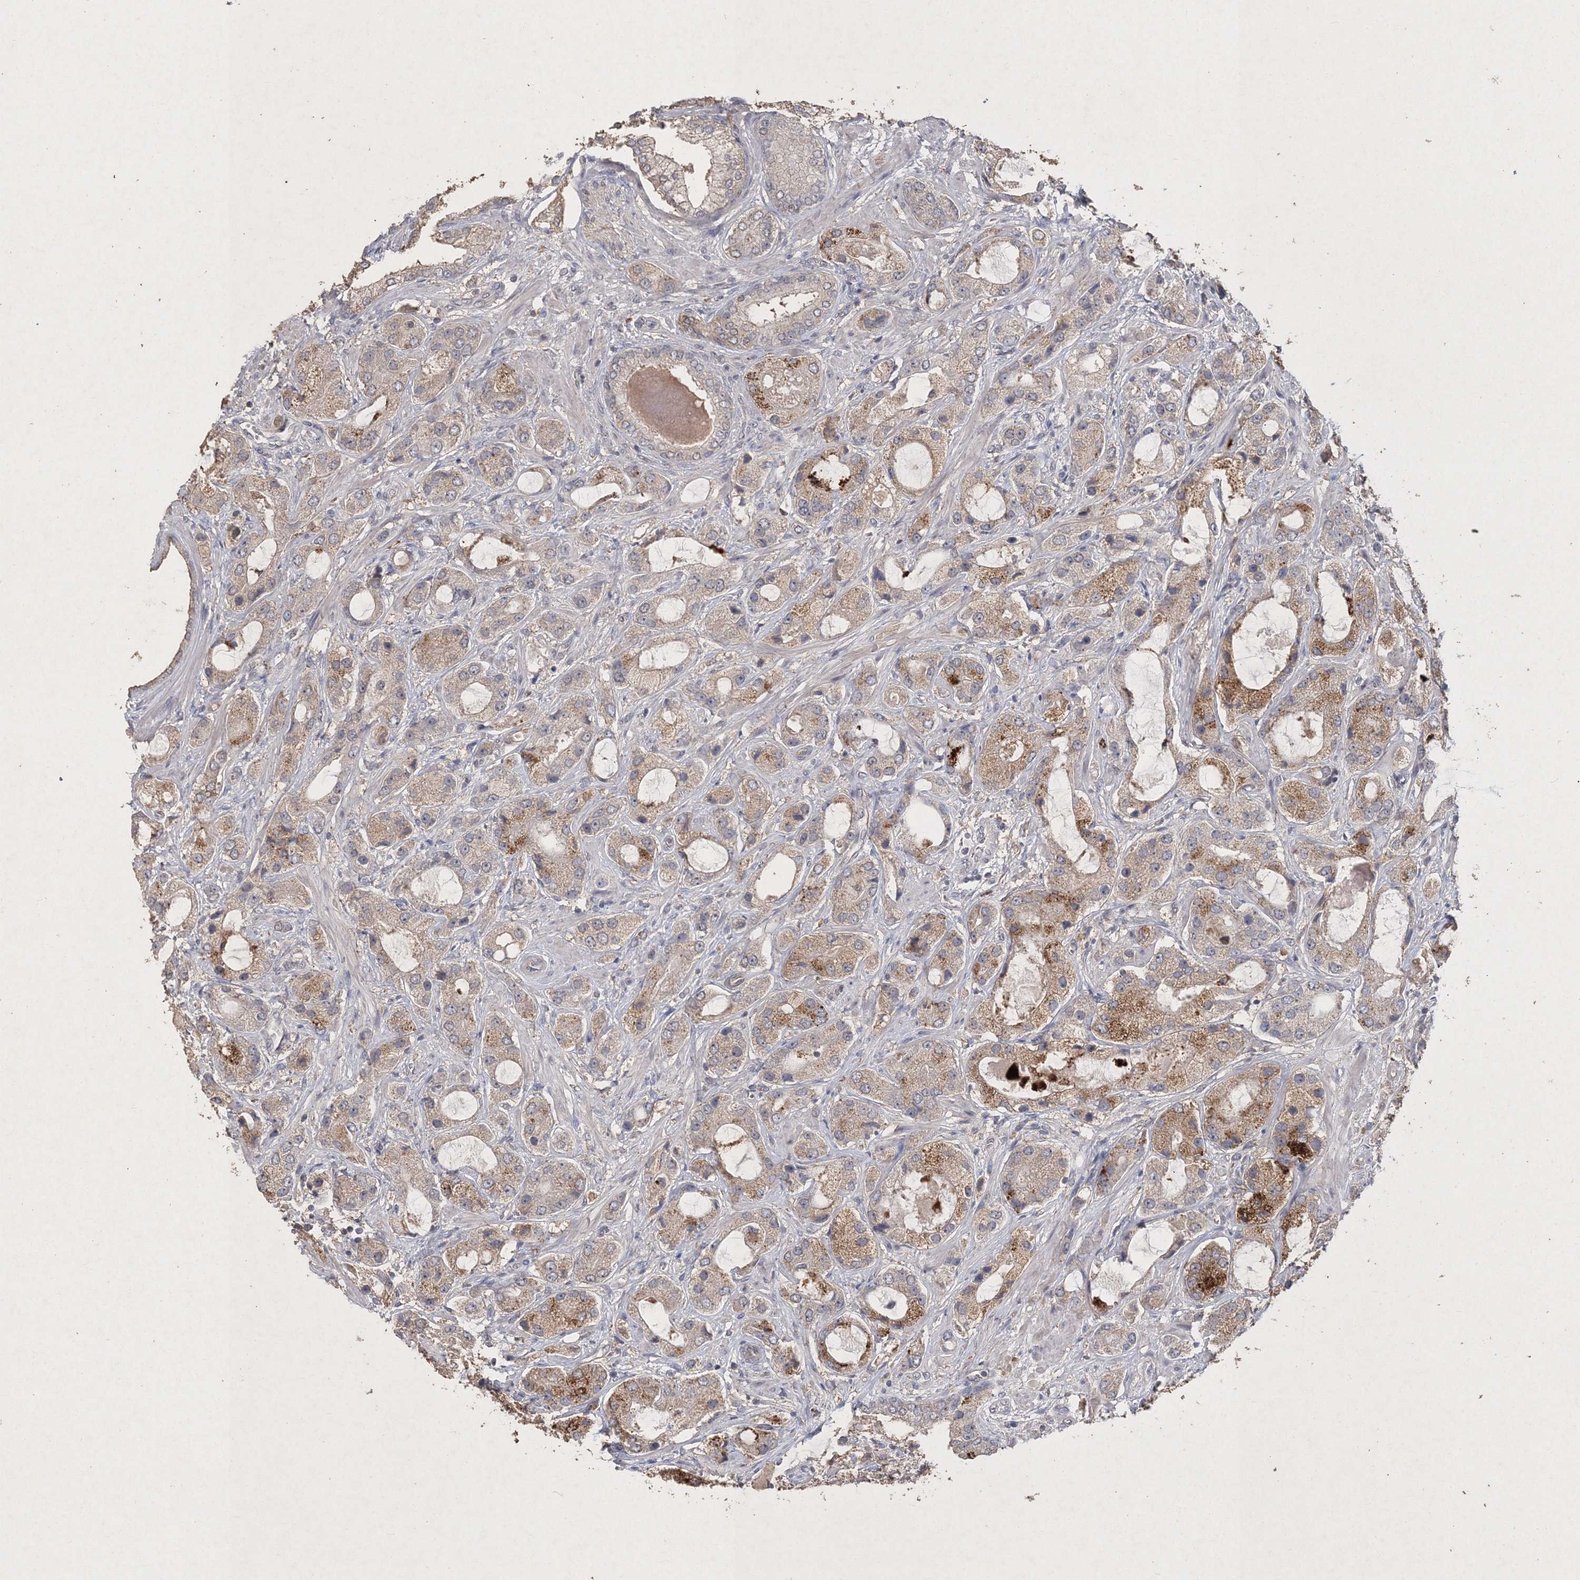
{"staining": {"intensity": "moderate", "quantity": "25%-75%", "location": "cytoplasmic/membranous"}, "tissue": "prostate cancer", "cell_type": "Tumor cells", "image_type": "cancer", "snomed": [{"axis": "morphology", "description": "Normal tissue, NOS"}, {"axis": "morphology", "description": "Adenocarcinoma, High grade"}, {"axis": "topography", "description": "Prostate"}, {"axis": "topography", "description": "Peripheral nerve tissue"}], "caption": "The micrograph exhibits a brown stain indicating the presence of a protein in the cytoplasmic/membranous of tumor cells in prostate adenocarcinoma (high-grade). Ihc stains the protein of interest in brown and the nuclei are stained blue.", "gene": "UIMC1", "patient": {"sex": "male", "age": 59}}